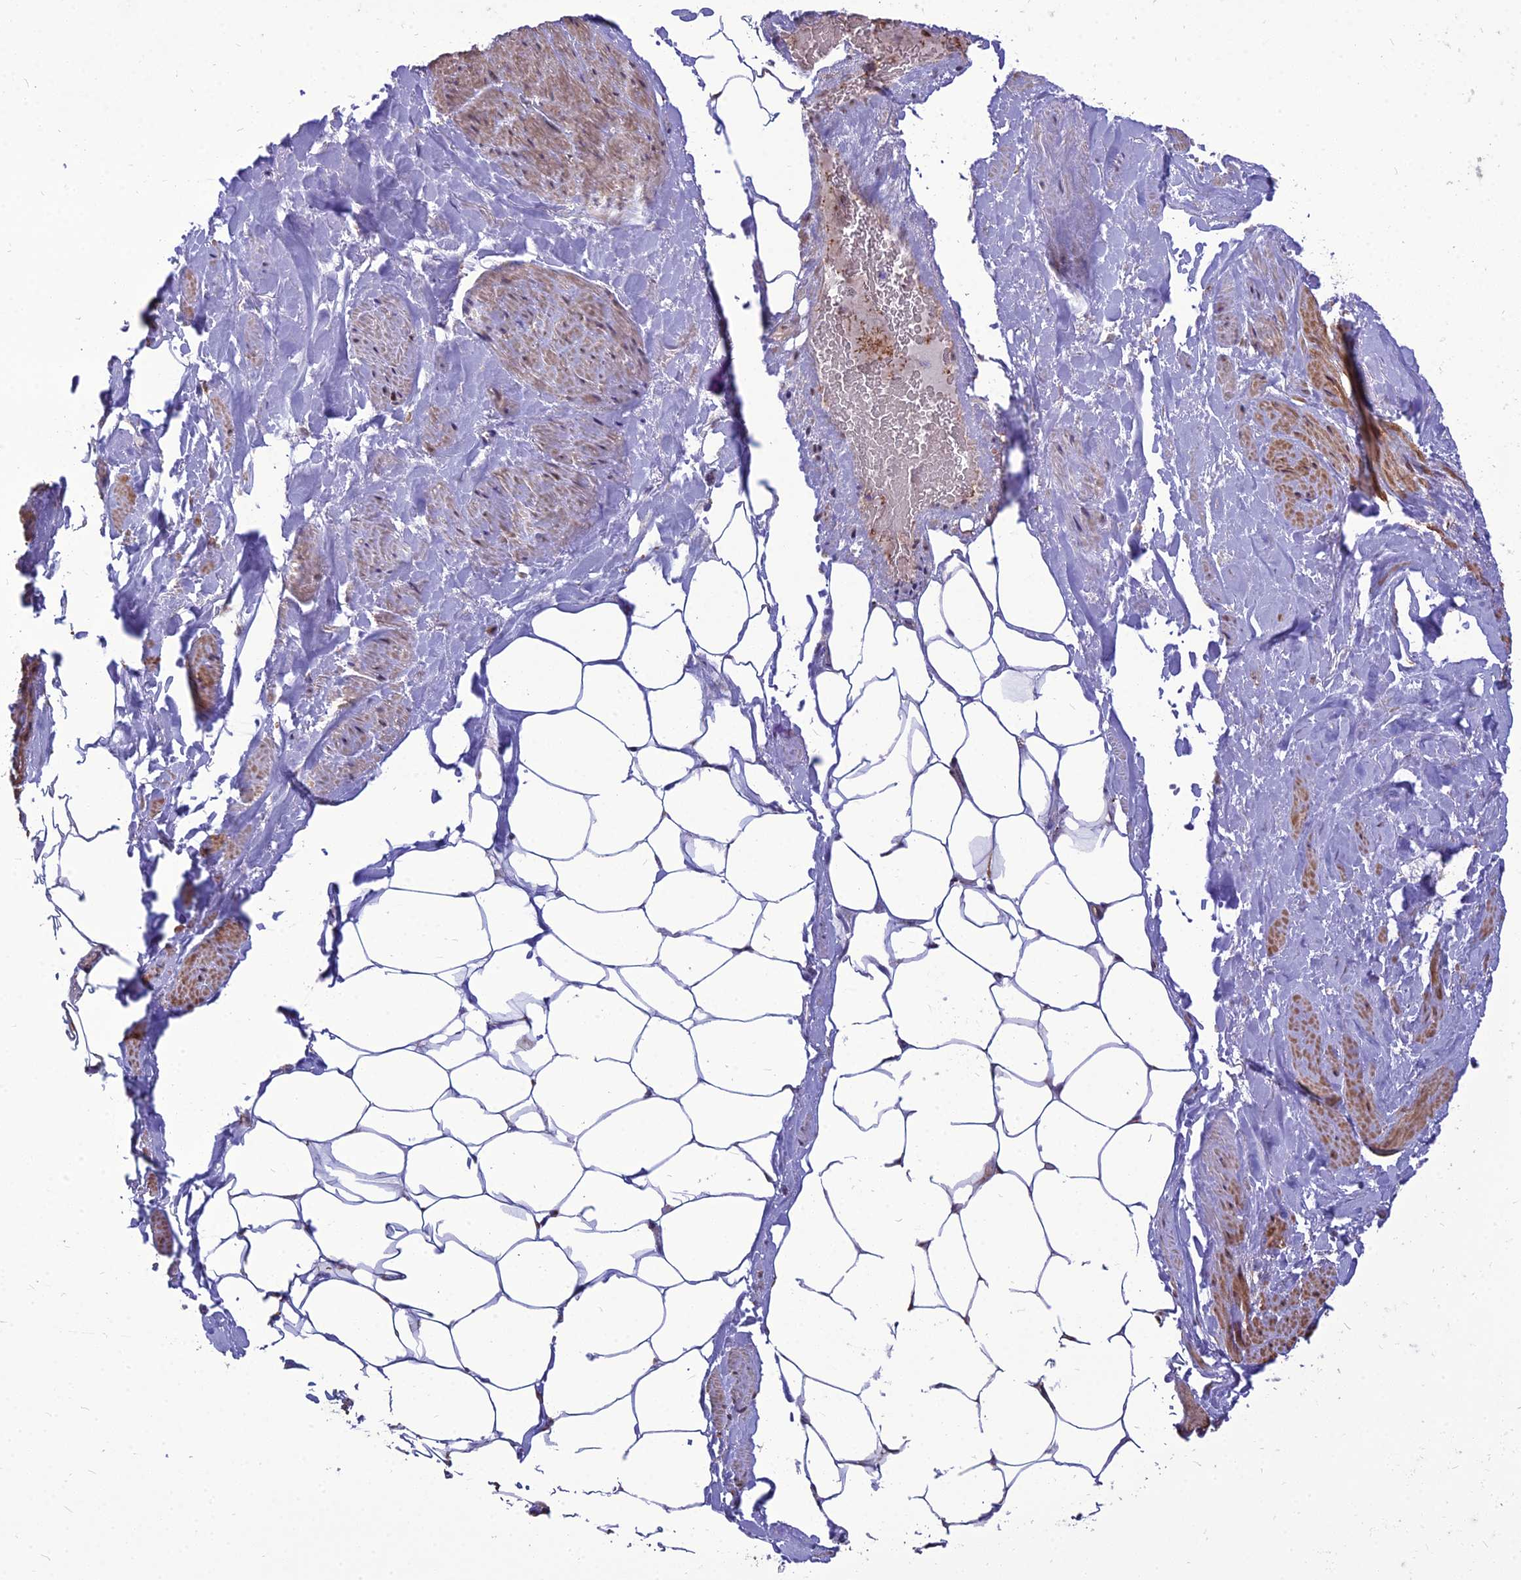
{"staining": {"intensity": "negative", "quantity": "none", "location": "none"}, "tissue": "adipose tissue", "cell_type": "Adipocytes", "image_type": "normal", "snomed": [{"axis": "morphology", "description": "Normal tissue, NOS"}, {"axis": "morphology", "description": "Adenocarcinoma, Low grade"}, {"axis": "topography", "description": "Prostate"}, {"axis": "topography", "description": "Peripheral nerve tissue"}], "caption": "Immunohistochemistry (IHC) histopathology image of normal adipose tissue: human adipose tissue stained with DAB (3,3'-diaminobenzidine) displays no significant protein staining in adipocytes.", "gene": "TSPYL2", "patient": {"sex": "male", "age": 63}}